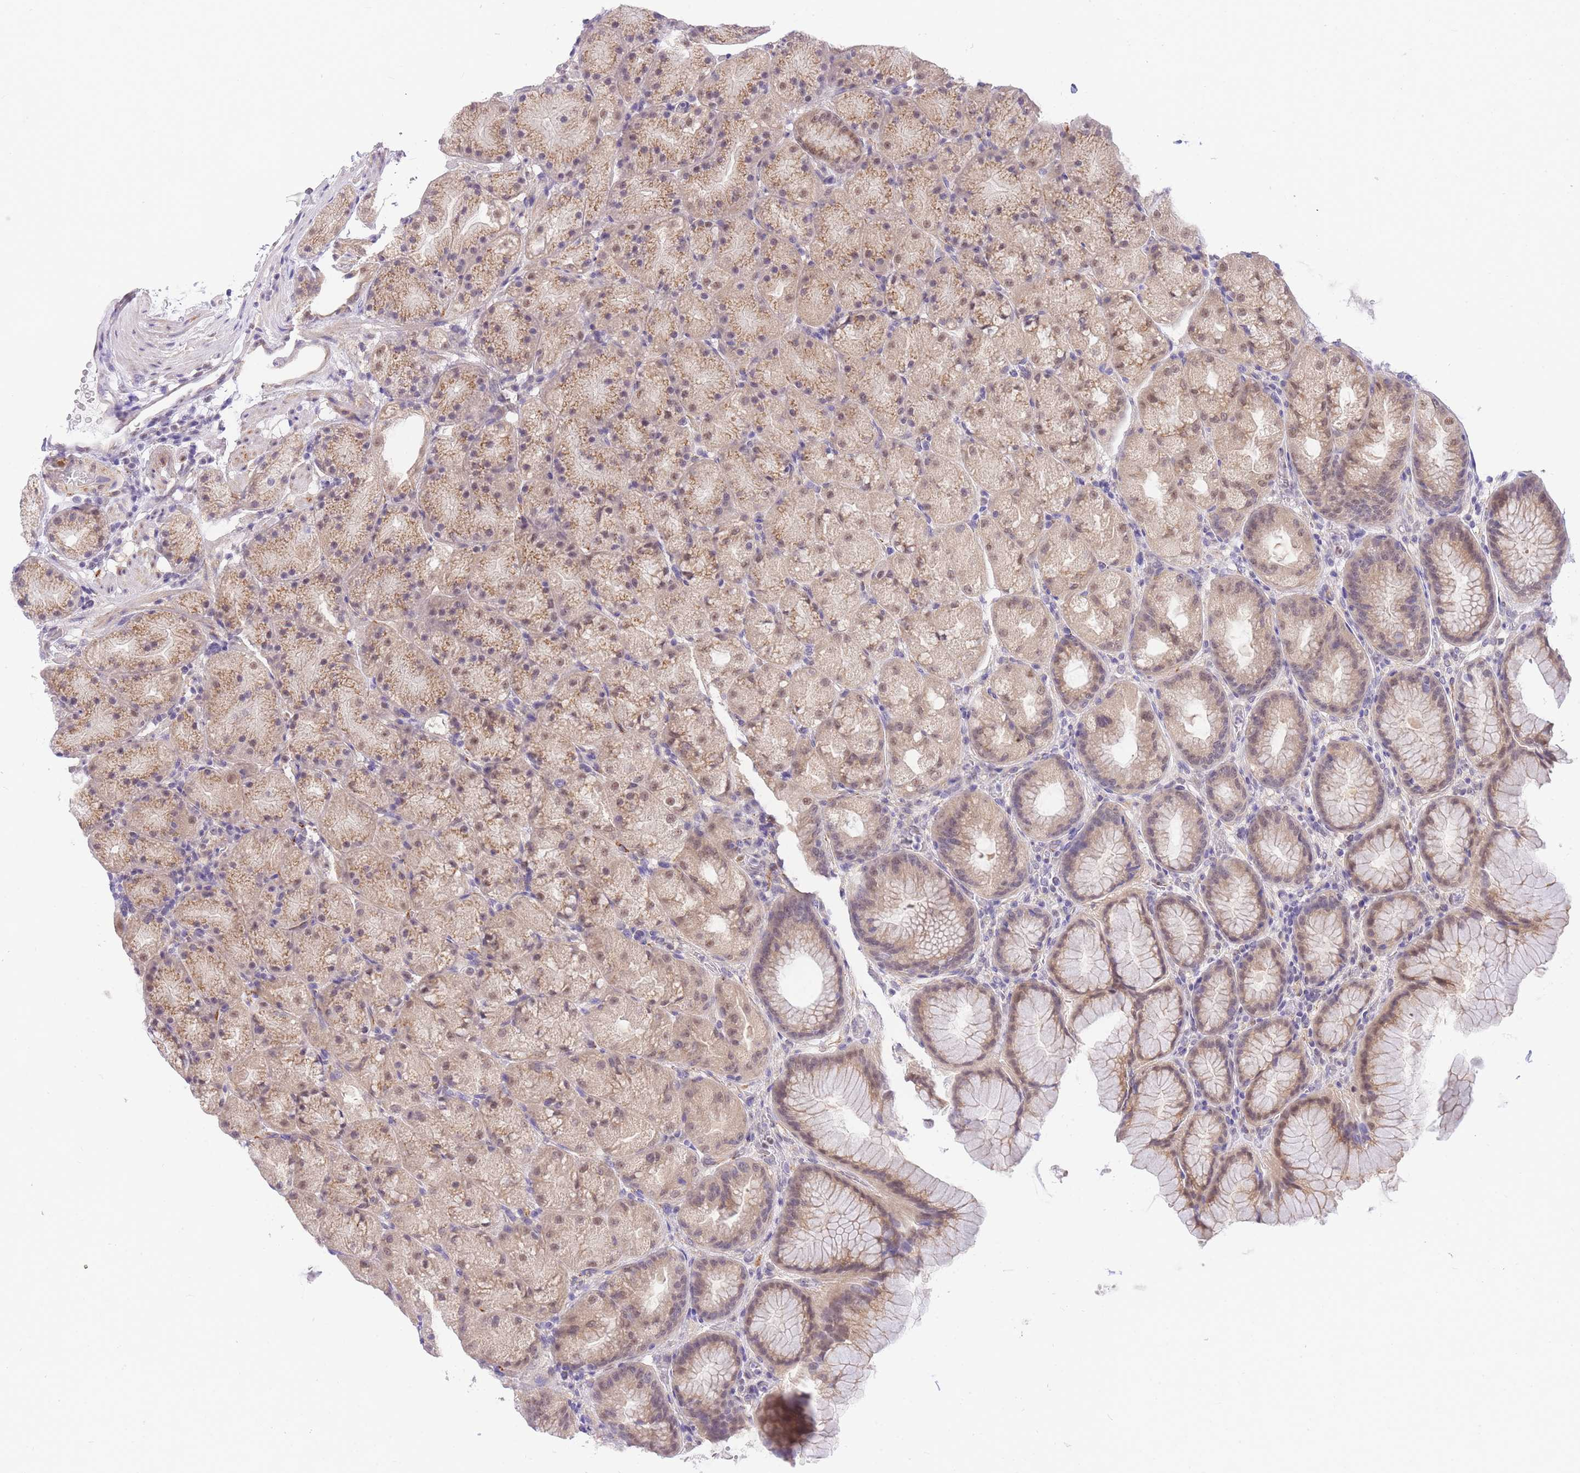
{"staining": {"intensity": "weak", "quantity": ">75%", "location": "cytoplasmic/membranous,nuclear"}, "tissue": "stomach", "cell_type": "Glandular cells", "image_type": "normal", "snomed": [{"axis": "morphology", "description": "Normal tissue, NOS"}, {"axis": "topography", "description": "Stomach, upper"}, {"axis": "topography", "description": "Stomach"}], "caption": "Stomach stained with DAB immunohistochemistry reveals low levels of weak cytoplasmic/membranous,nuclear positivity in about >75% of glandular cells. (Brightfield microscopy of DAB IHC at high magnification).", "gene": "S100PBP", "patient": {"sex": "male", "age": 48}}